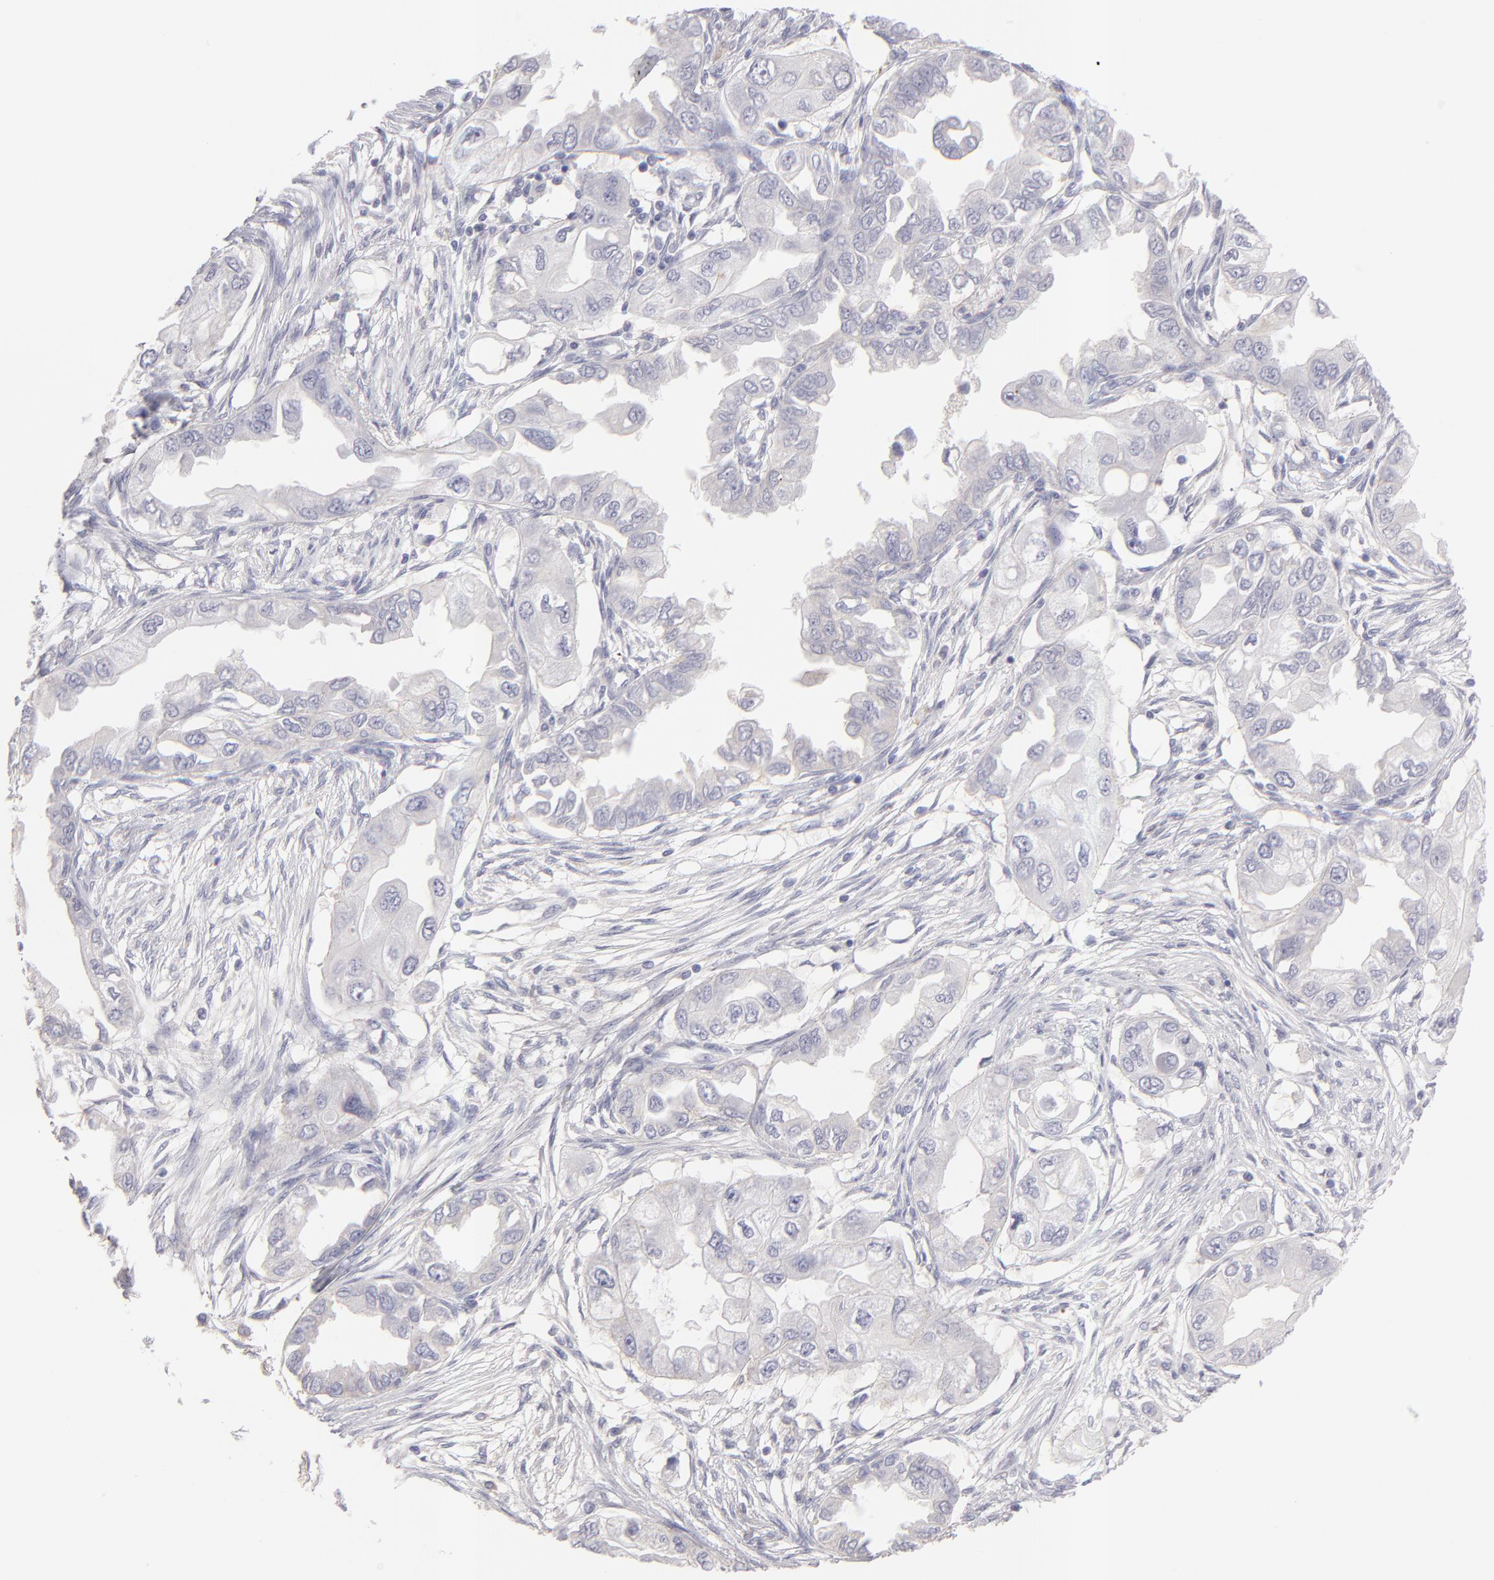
{"staining": {"intensity": "weak", "quantity": "<25%", "location": "cytoplasmic/membranous"}, "tissue": "endometrial cancer", "cell_type": "Tumor cells", "image_type": "cancer", "snomed": [{"axis": "morphology", "description": "Adenocarcinoma, NOS"}, {"axis": "topography", "description": "Endometrium"}], "caption": "The image shows no staining of tumor cells in endometrial cancer.", "gene": "ABCC4", "patient": {"sex": "female", "age": 67}}